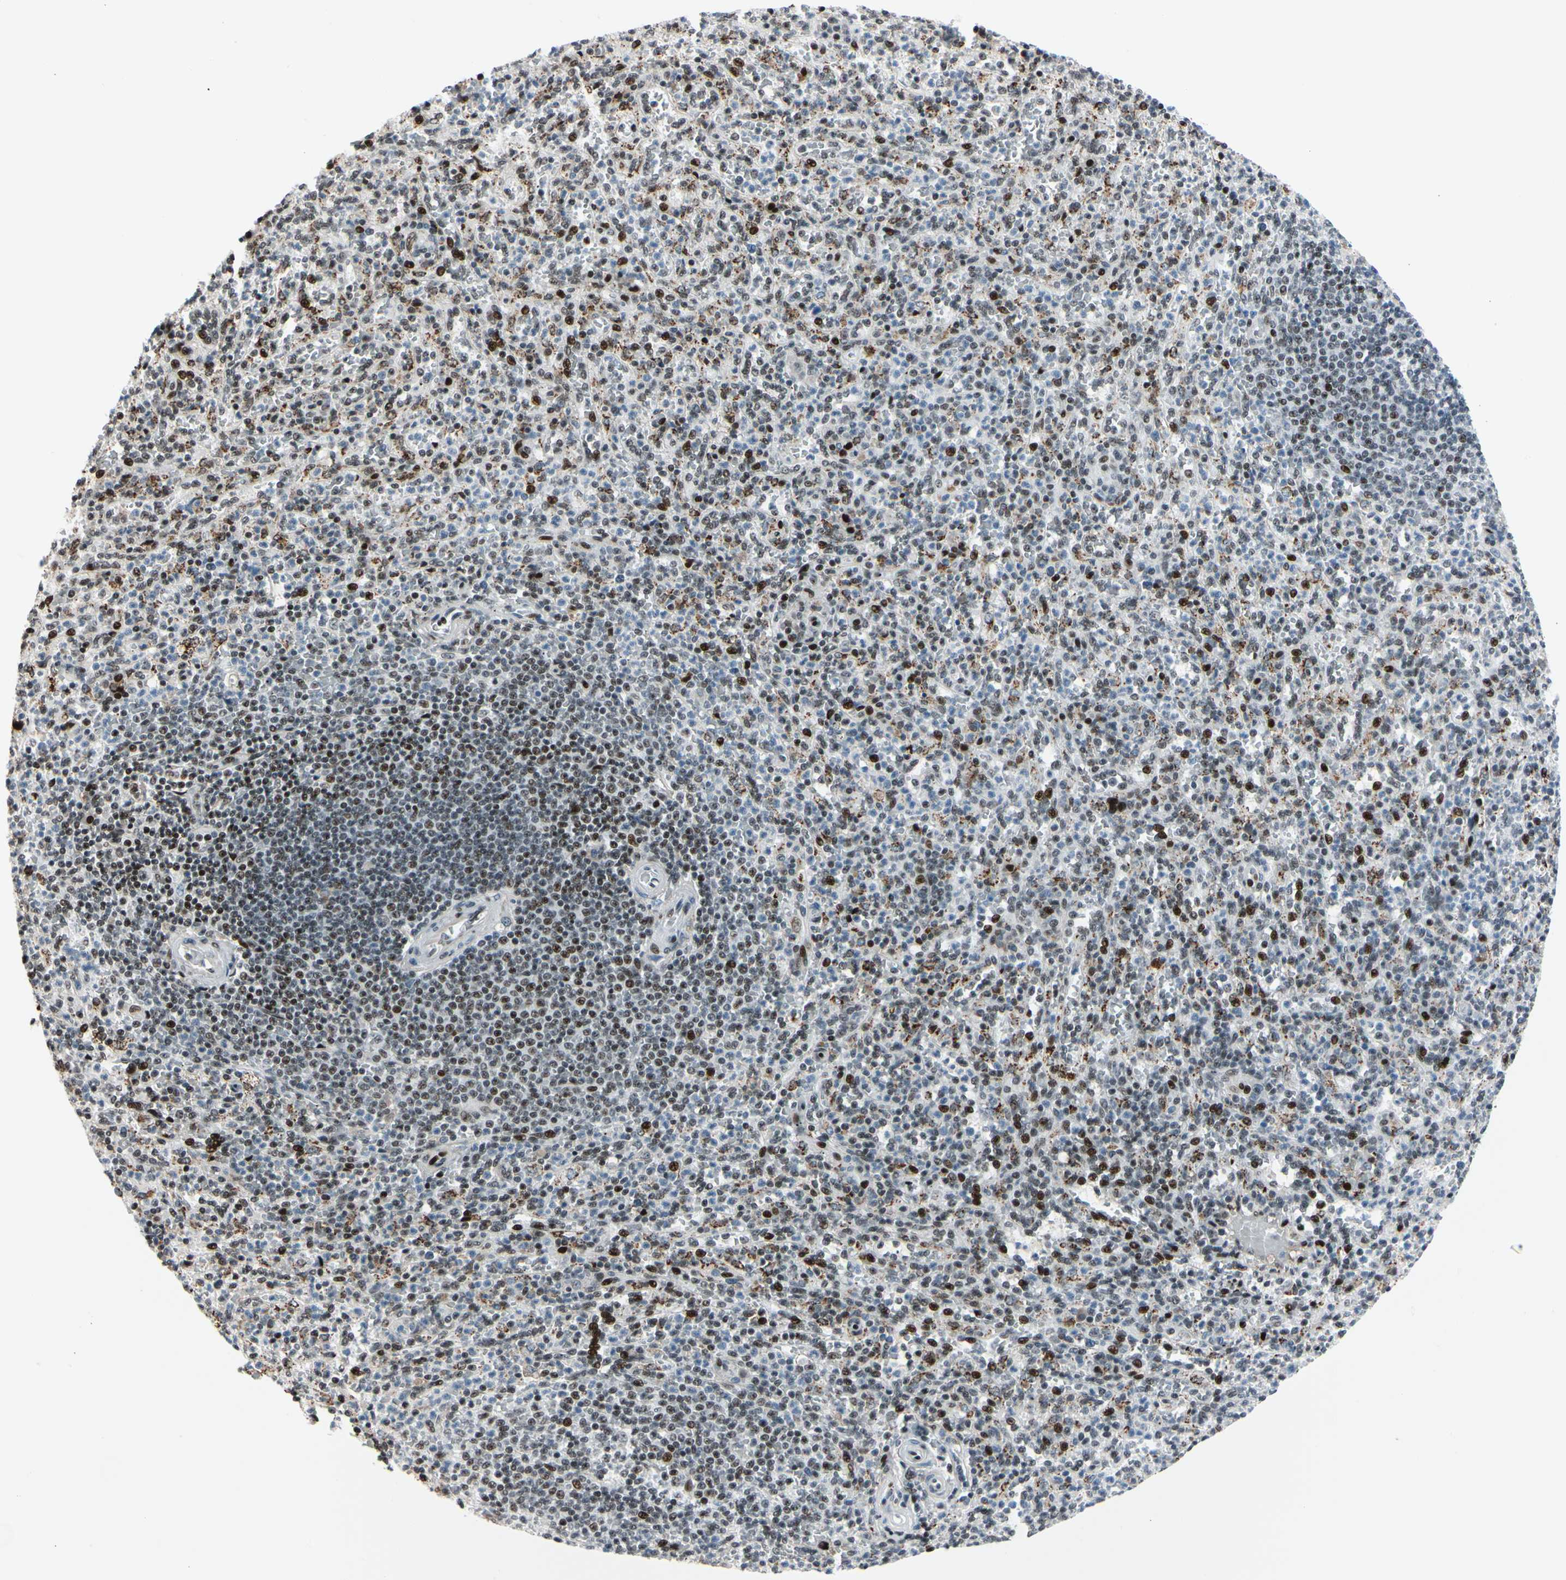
{"staining": {"intensity": "moderate", "quantity": "25%-75%", "location": "nuclear"}, "tissue": "spleen", "cell_type": "Cells in red pulp", "image_type": "normal", "snomed": [{"axis": "morphology", "description": "Normal tissue, NOS"}, {"axis": "topography", "description": "Spleen"}], "caption": "Normal spleen shows moderate nuclear staining in about 25%-75% of cells in red pulp.", "gene": "FOXO3", "patient": {"sex": "male", "age": 36}}